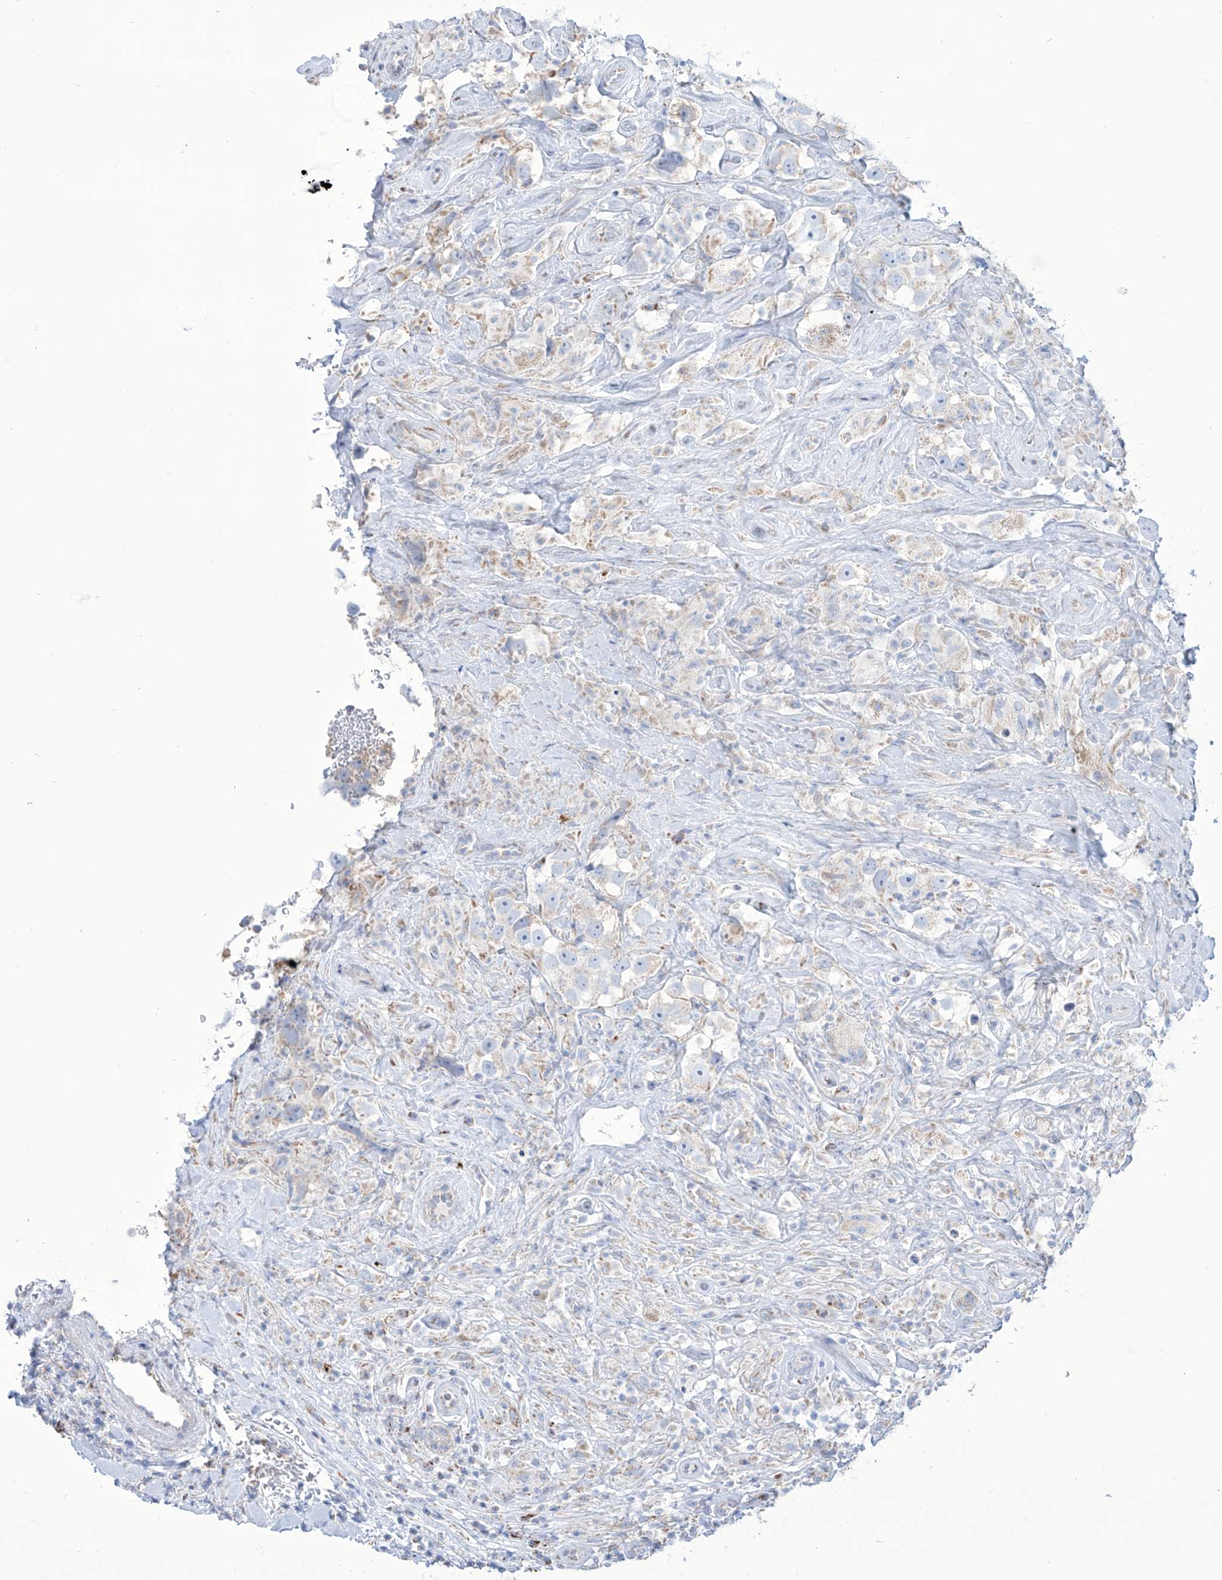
{"staining": {"intensity": "weak", "quantity": "<25%", "location": "cytoplasmic/membranous"}, "tissue": "testis cancer", "cell_type": "Tumor cells", "image_type": "cancer", "snomed": [{"axis": "morphology", "description": "Seminoma, NOS"}, {"axis": "topography", "description": "Testis"}], "caption": "The photomicrograph reveals no staining of tumor cells in seminoma (testis).", "gene": "ALDH6A1", "patient": {"sex": "male", "age": 49}}